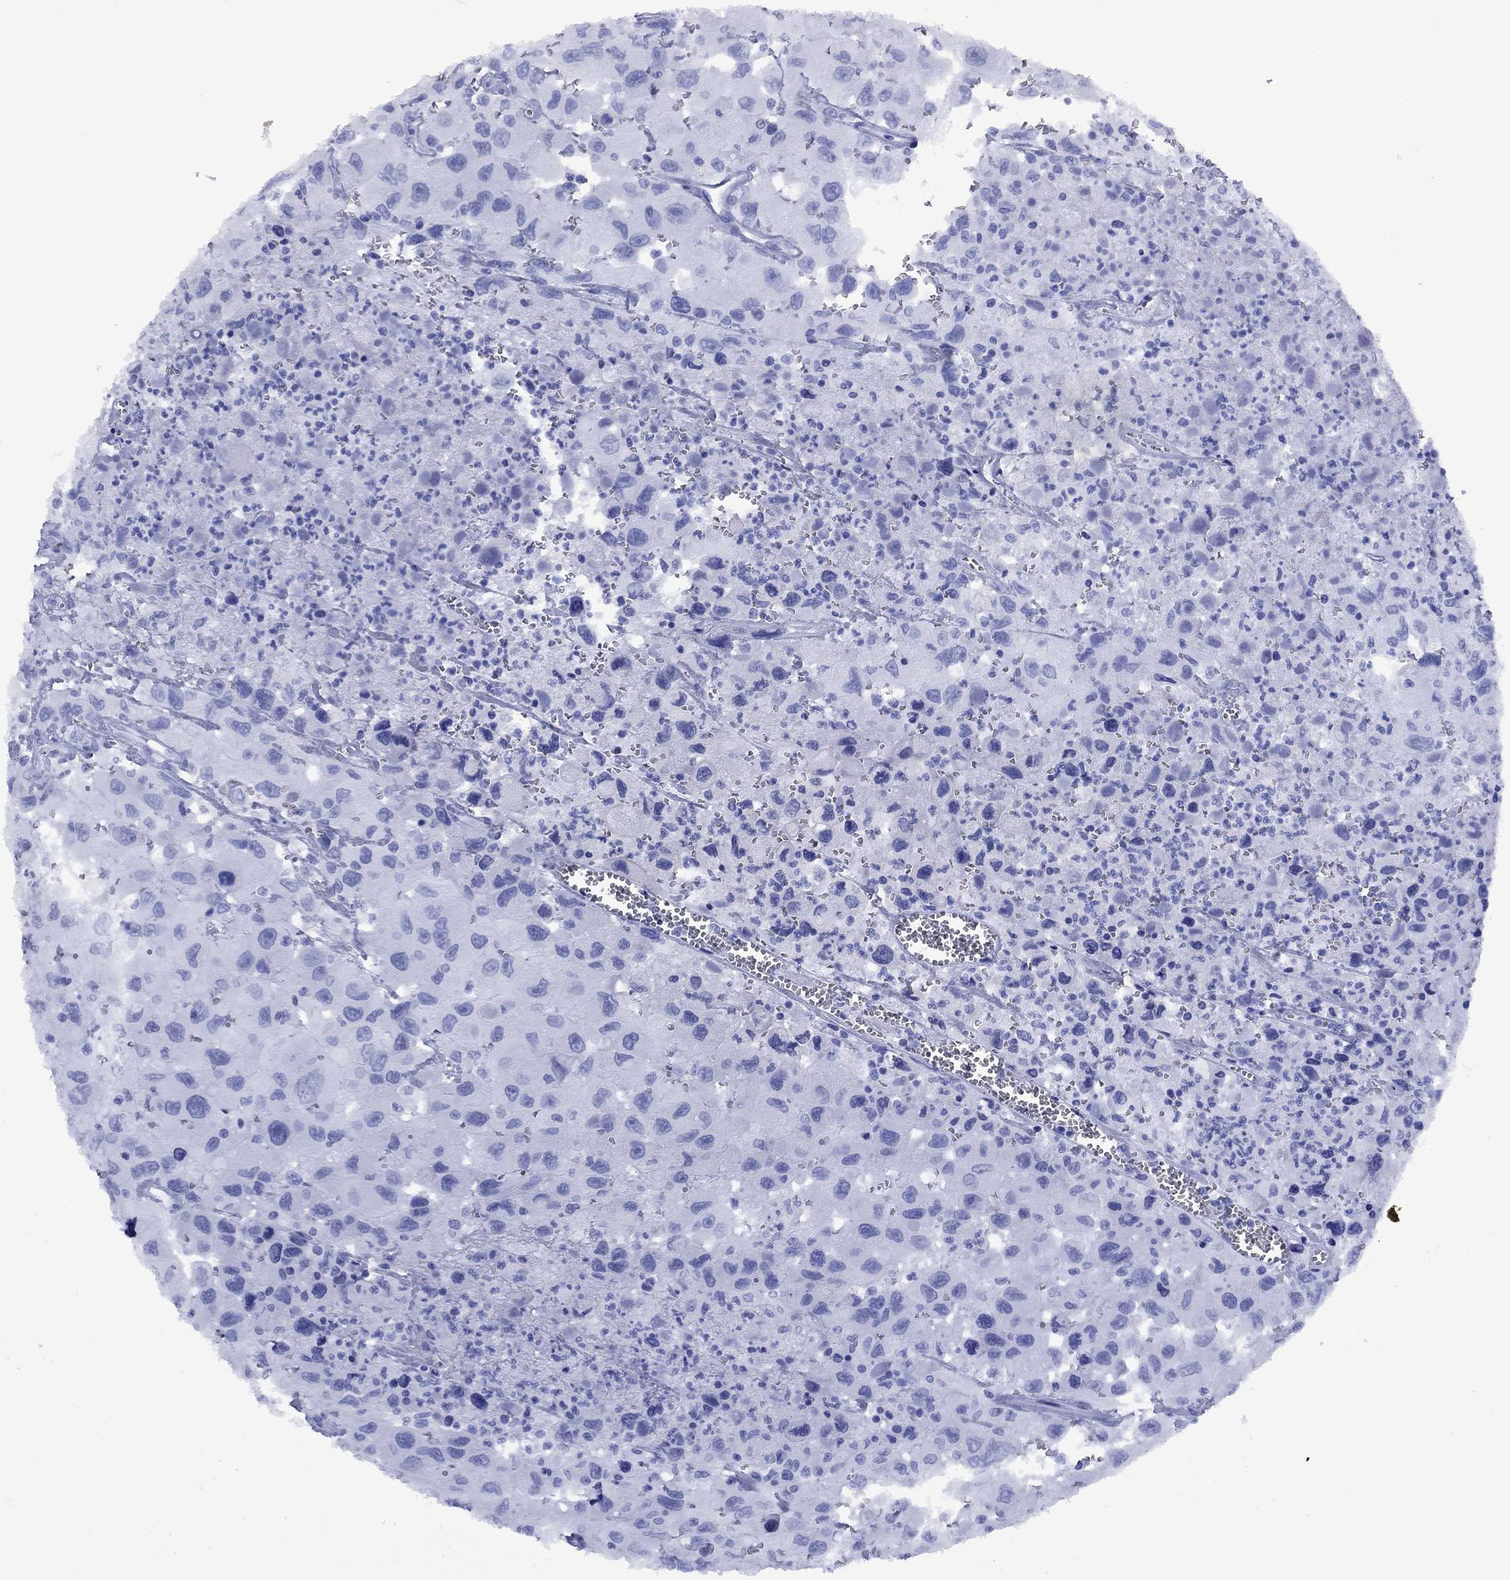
{"staining": {"intensity": "negative", "quantity": "none", "location": "none"}, "tissue": "head and neck cancer", "cell_type": "Tumor cells", "image_type": "cancer", "snomed": [{"axis": "morphology", "description": "Squamous cell carcinoma, NOS"}, {"axis": "morphology", "description": "Squamous cell carcinoma, metastatic, NOS"}, {"axis": "topography", "description": "Oral tissue"}, {"axis": "topography", "description": "Head-Neck"}], "caption": "This micrograph is of head and neck cancer stained with IHC to label a protein in brown with the nuclei are counter-stained blue. There is no positivity in tumor cells.", "gene": "GIP", "patient": {"sex": "female", "age": 85}}